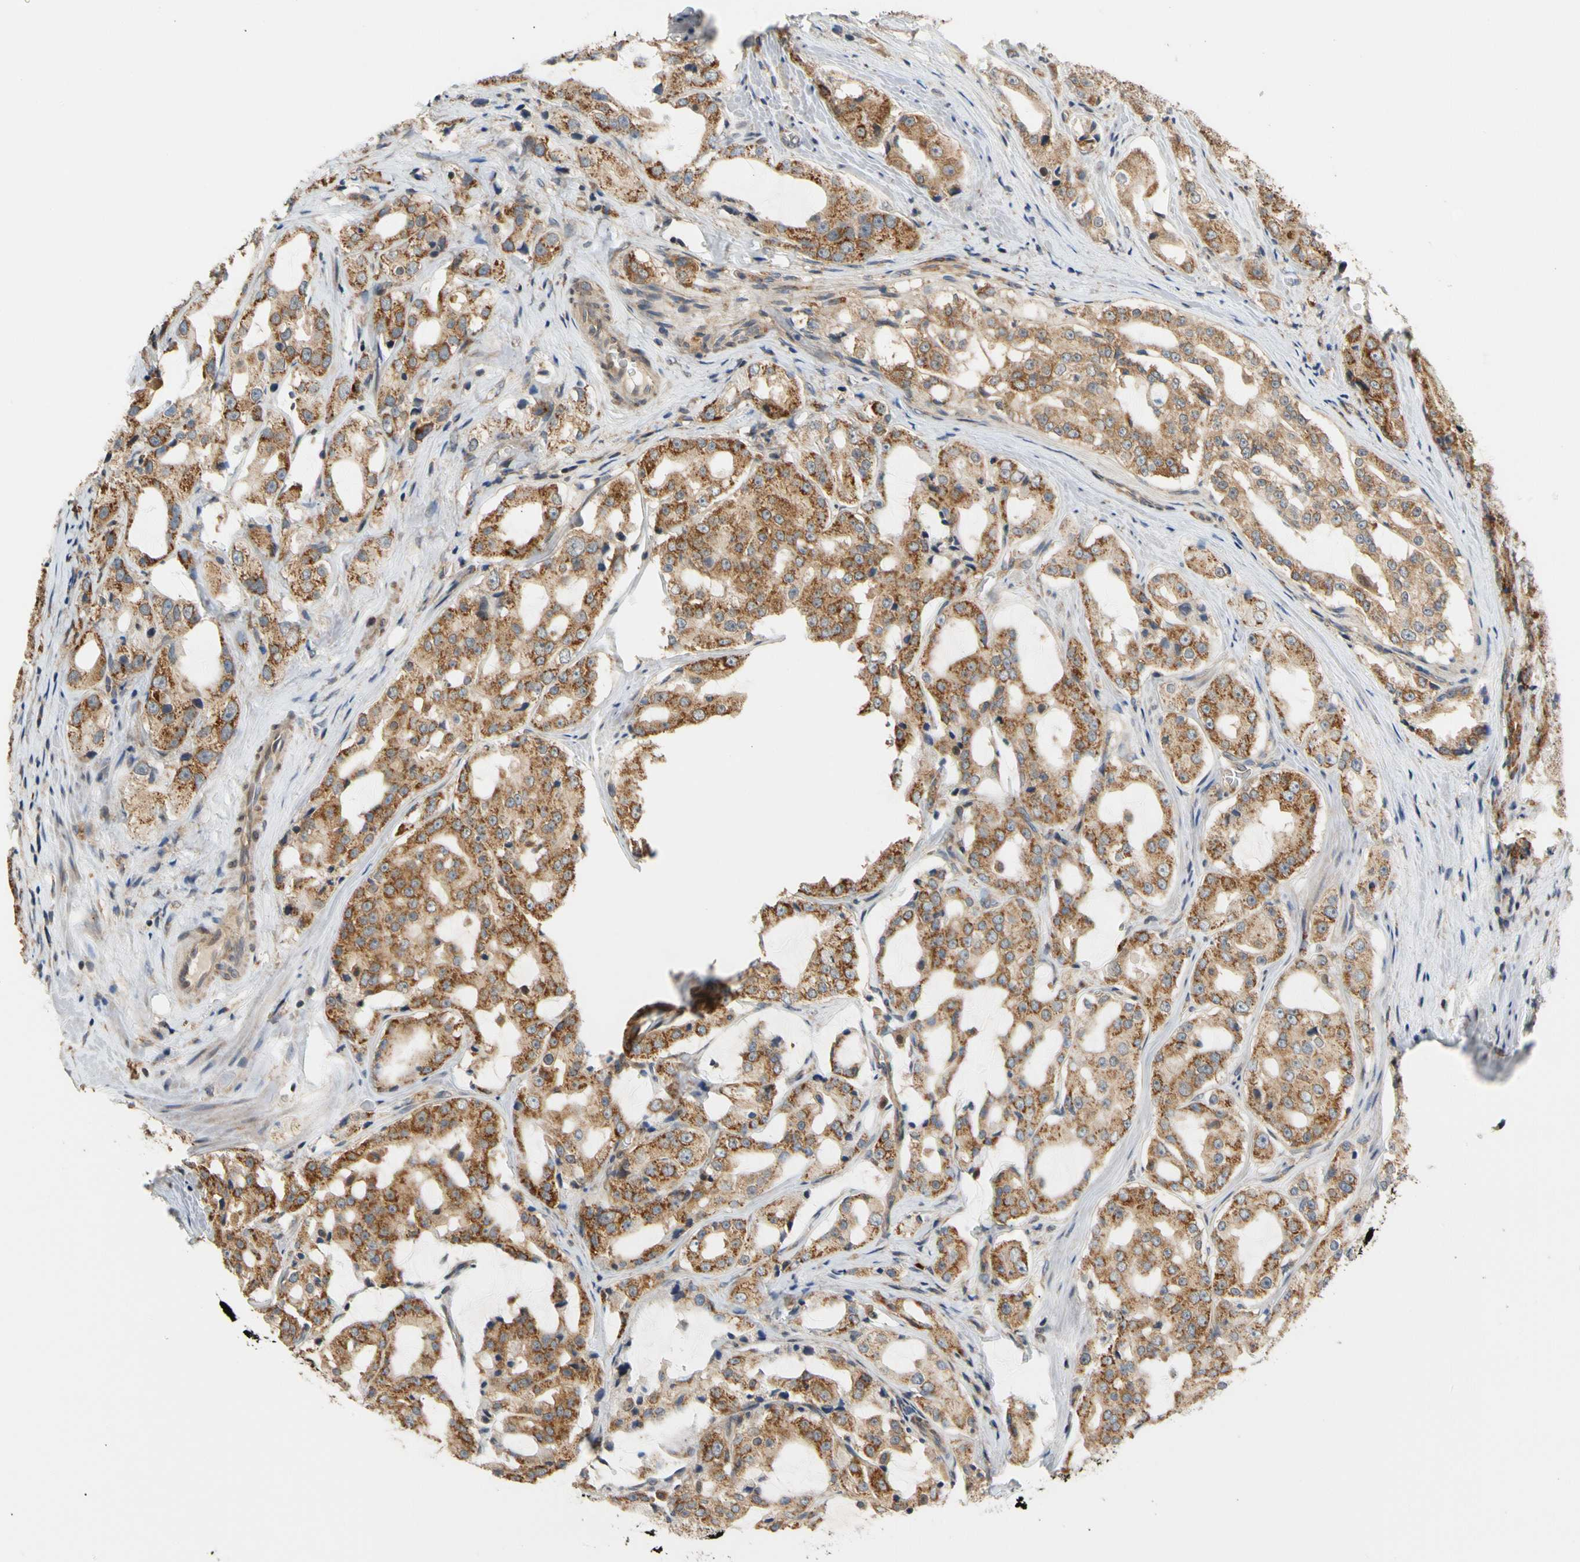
{"staining": {"intensity": "moderate", "quantity": ">75%", "location": "cytoplasmic/membranous"}, "tissue": "prostate cancer", "cell_type": "Tumor cells", "image_type": "cancer", "snomed": [{"axis": "morphology", "description": "Adenocarcinoma, High grade"}, {"axis": "topography", "description": "Prostate"}], "caption": "Prostate cancer (high-grade adenocarcinoma) stained with DAB IHC reveals medium levels of moderate cytoplasmic/membranous staining in approximately >75% of tumor cells.", "gene": "ANKHD1", "patient": {"sex": "male", "age": 73}}